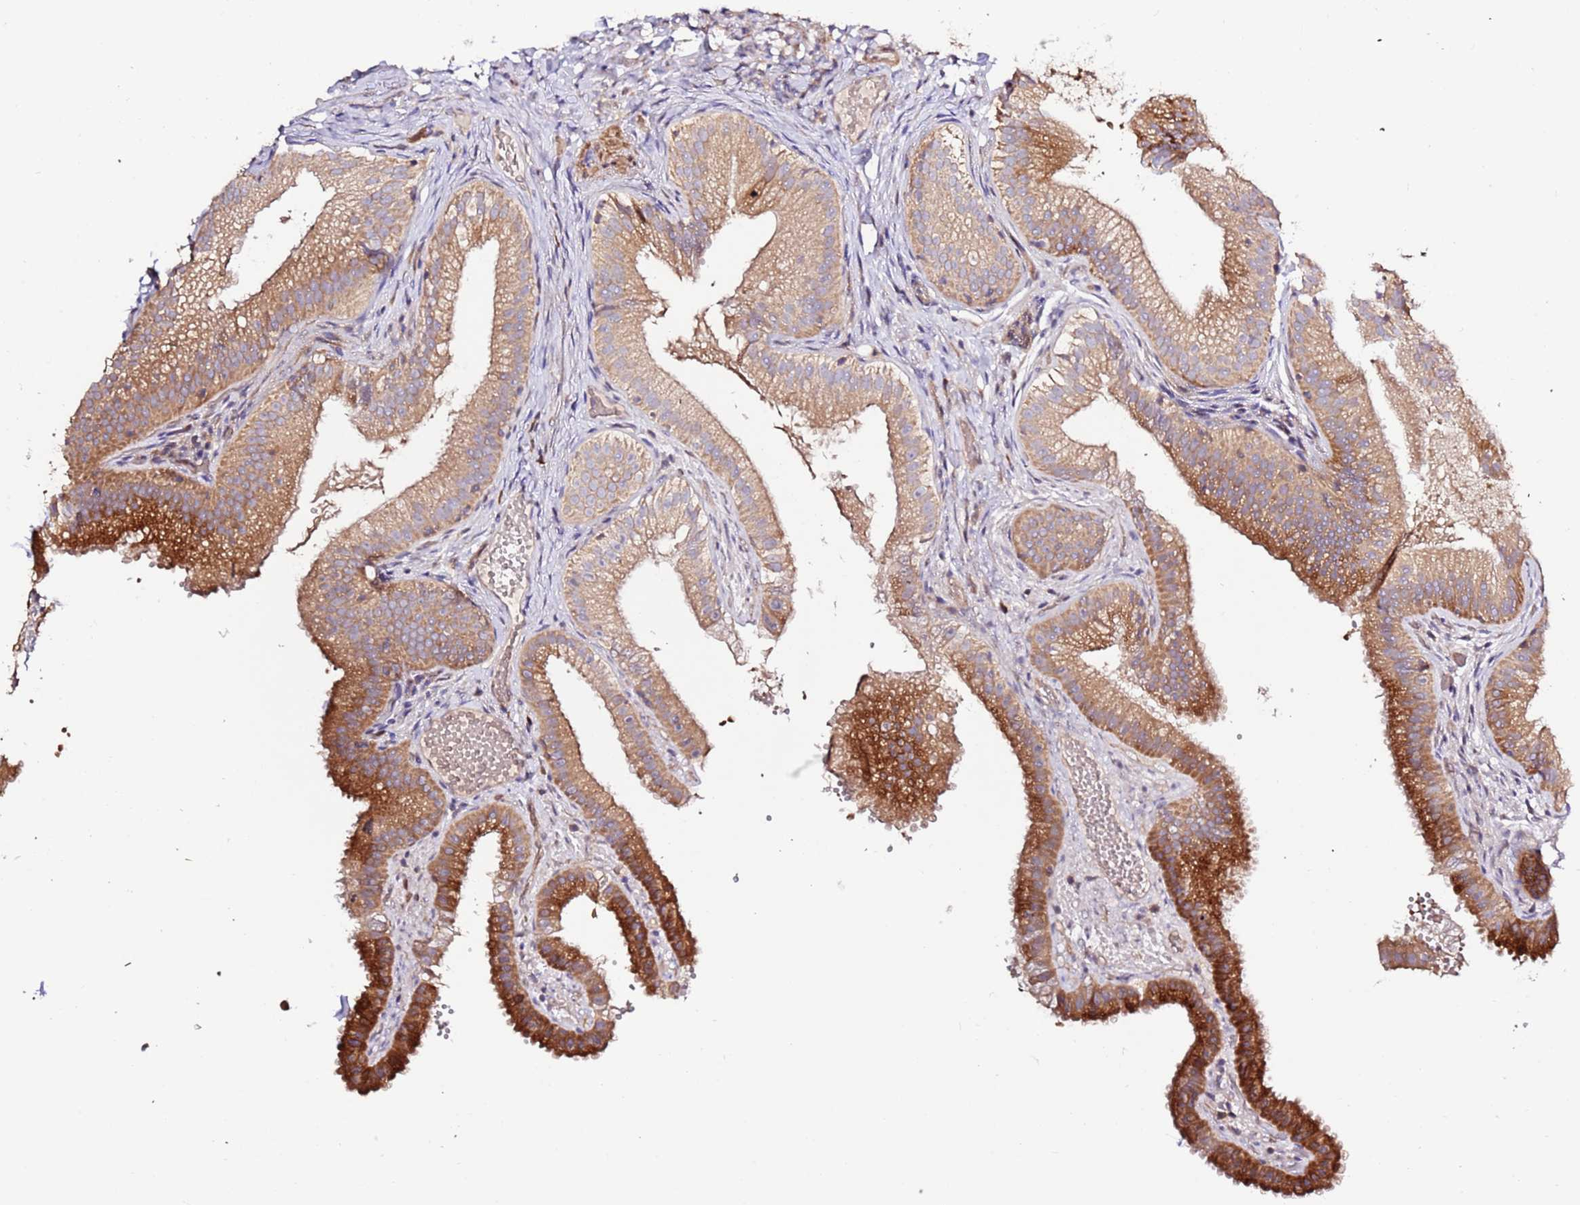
{"staining": {"intensity": "strong", "quantity": "25%-75%", "location": "cytoplasmic/membranous"}, "tissue": "gallbladder", "cell_type": "Glandular cells", "image_type": "normal", "snomed": [{"axis": "morphology", "description": "Normal tissue, NOS"}, {"axis": "topography", "description": "Gallbladder"}], "caption": "Strong cytoplasmic/membranous expression for a protein is present in about 25%-75% of glandular cells of normal gallbladder using immunohistochemistry (IHC).", "gene": "HSD17B7", "patient": {"sex": "female", "age": 30}}